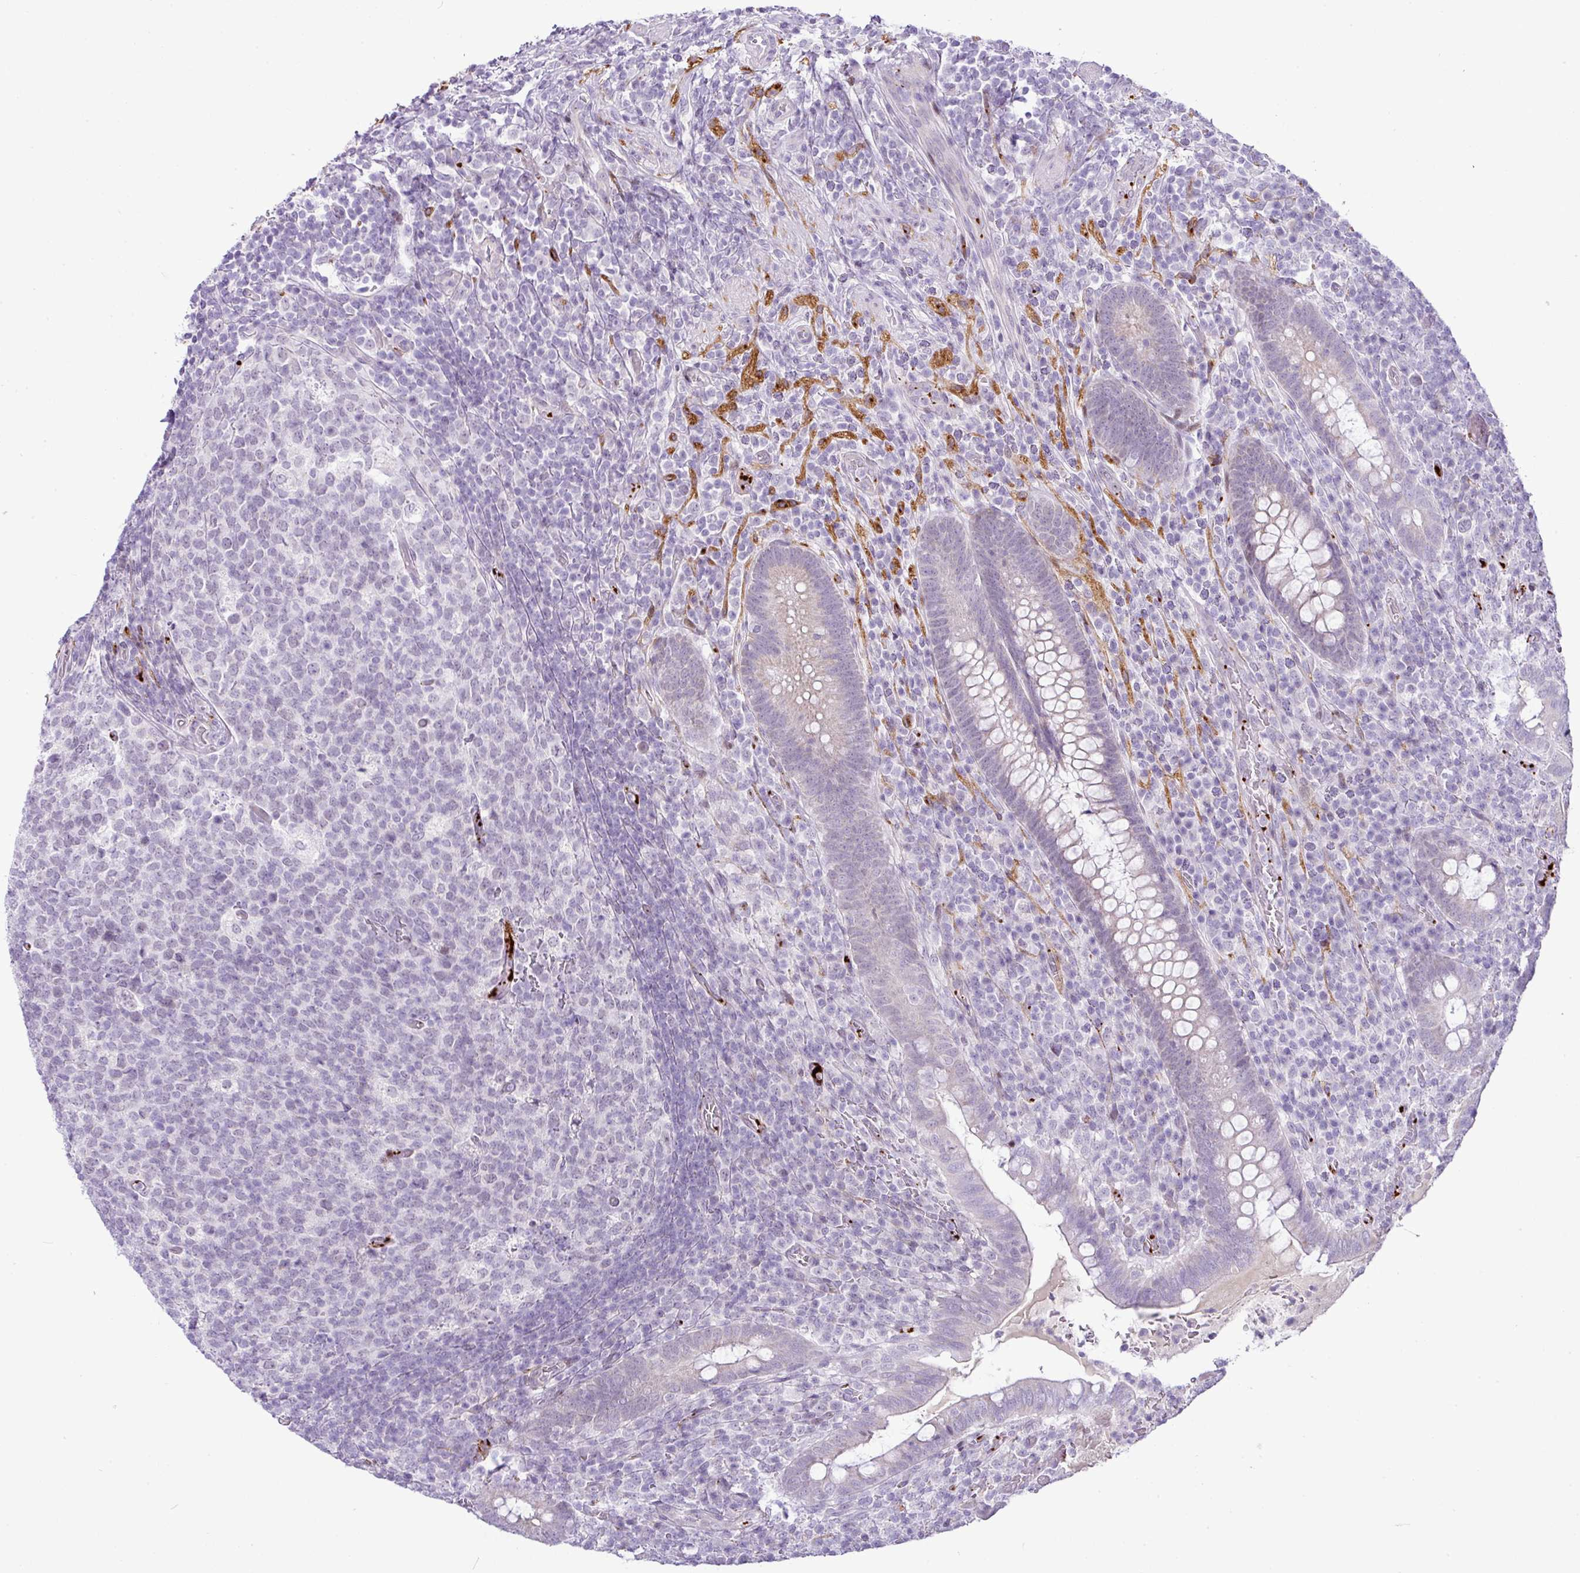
{"staining": {"intensity": "negative", "quantity": "none", "location": "none"}, "tissue": "appendix", "cell_type": "Glandular cells", "image_type": "normal", "snomed": [{"axis": "morphology", "description": "Normal tissue, NOS"}, {"axis": "topography", "description": "Appendix"}], "caption": "DAB immunohistochemical staining of unremarkable appendix shows no significant positivity in glandular cells. (DAB immunohistochemistry (IHC), high magnification).", "gene": "CMTM5", "patient": {"sex": "female", "age": 43}}